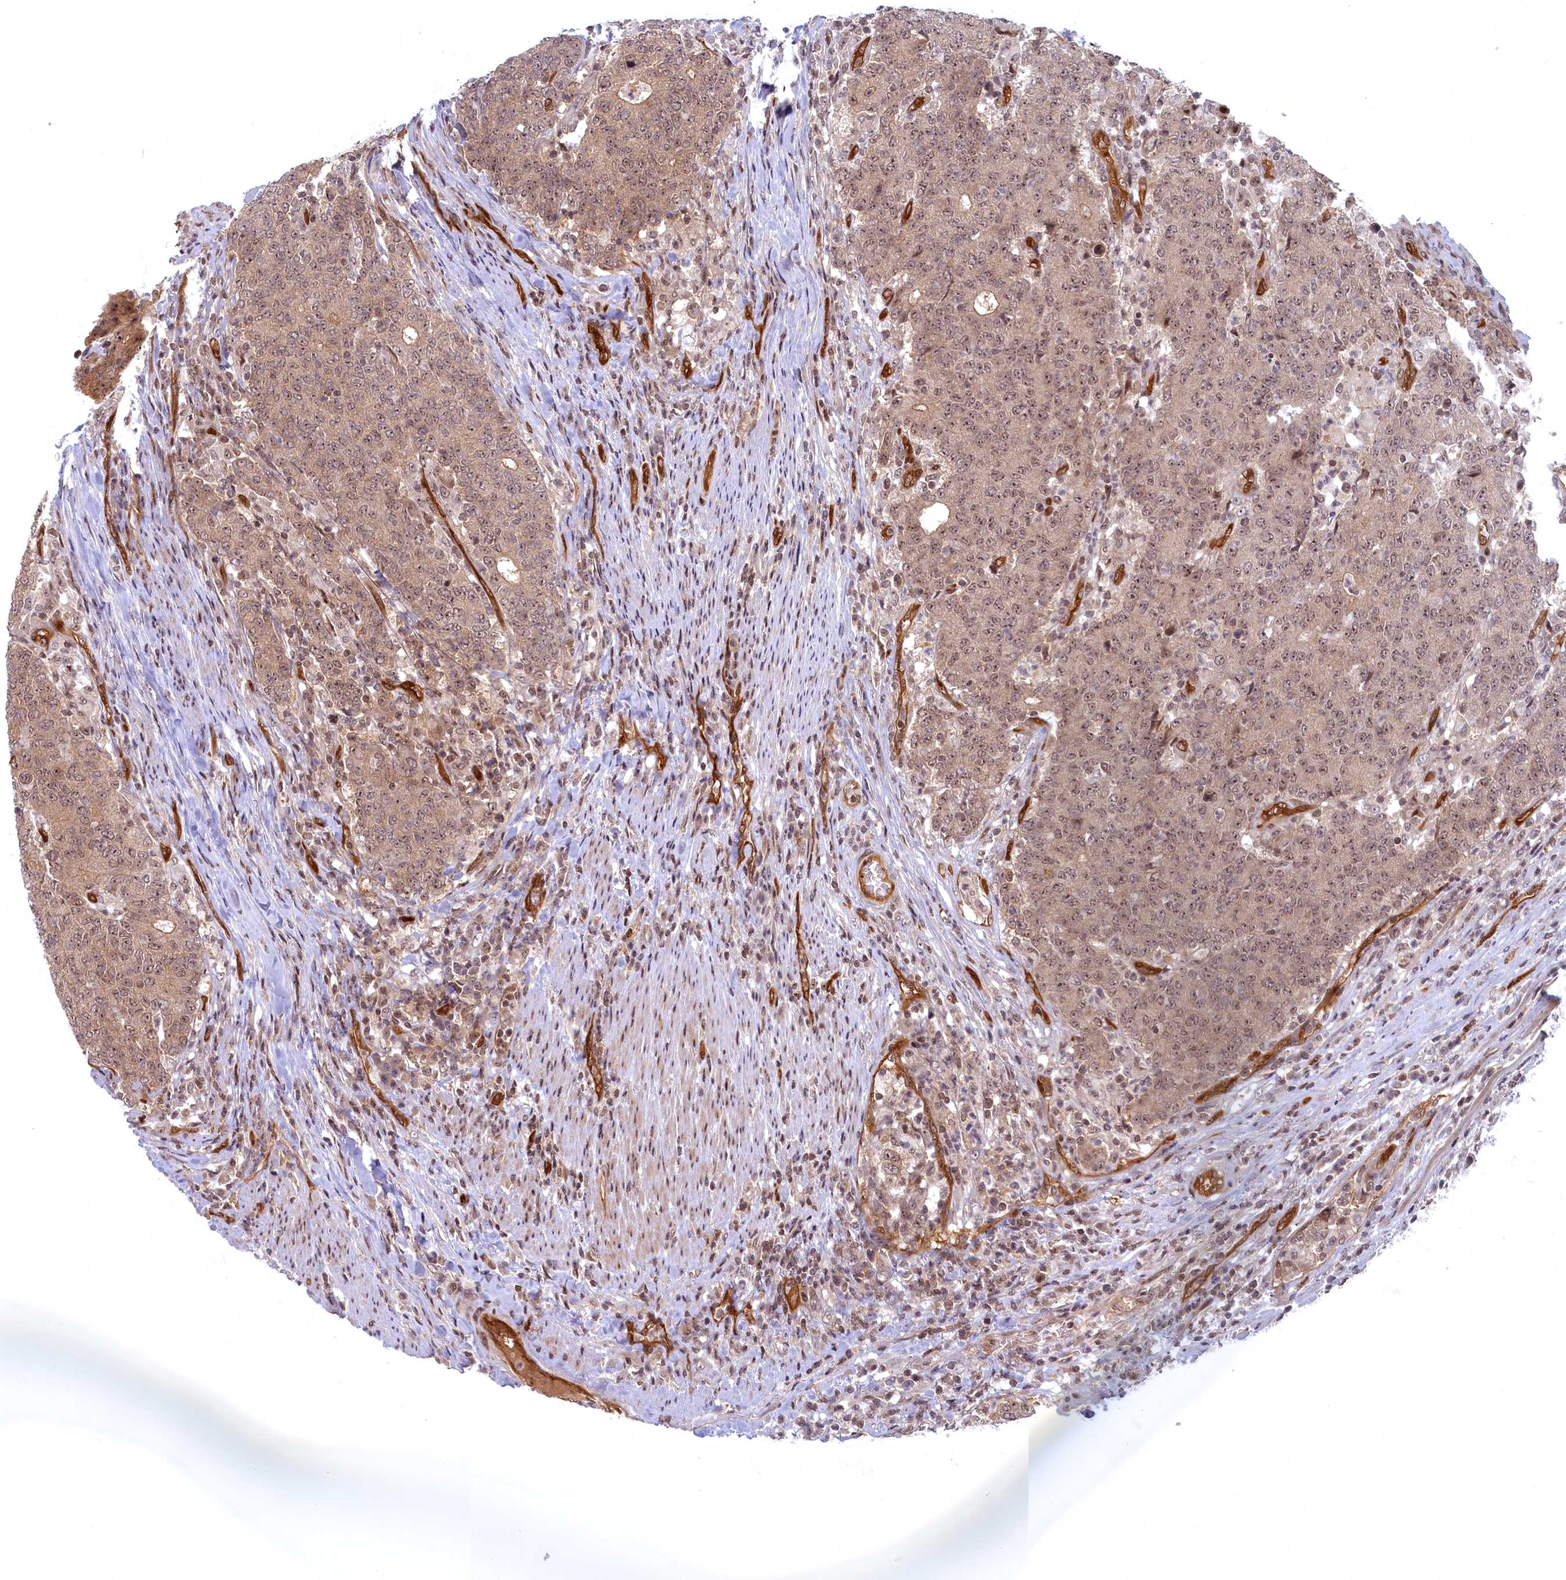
{"staining": {"intensity": "weak", "quantity": ">75%", "location": "cytoplasmic/membranous,nuclear"}, "tissue": "colorectal cancer", "cell_type": "Tumor cells", "image_type": "cancer", "snomed": [{"axis": "morphology", "description": "Adenocarcinoma, NOS"}, {"axis": "topography", "description": "Colon"}], "caption": "Colorectal cancer (adenocarcinoma) stained for a protein shows weak cytoplasmic/membranous and nuclear positivity in tumor cells.", "gene": "SNRK", "patient": {"sex": "female", "age": 75}}